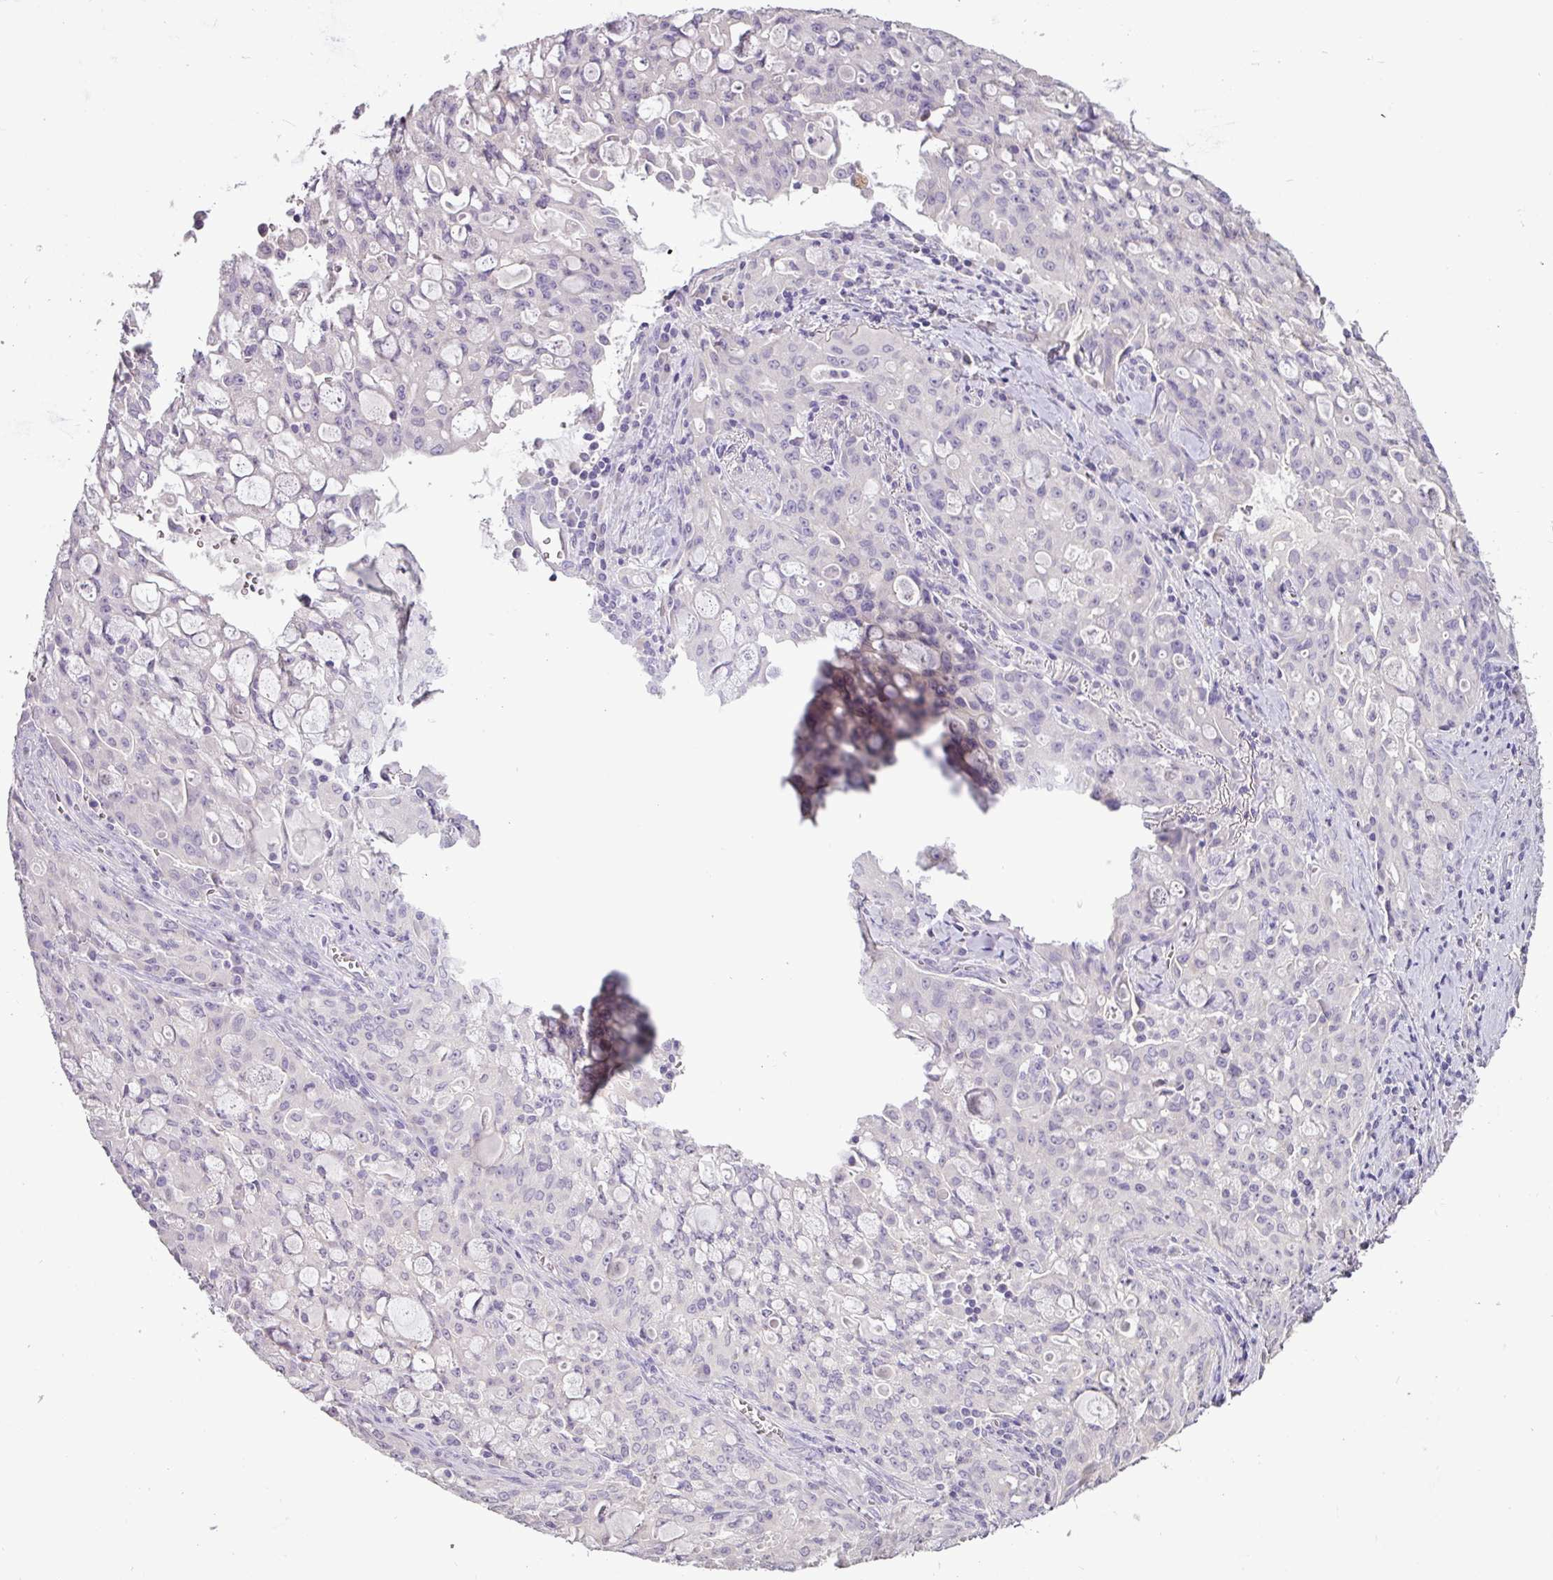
{"staining": {"intensity": "negative", "quantity": "none", "location": "none"}, "tissue": "lung cancer", "cell_type": "Tumor cells", "image_type": "cancer", "snomed": [{"axis": "morphology", "description": "Adenocarcinoma, NOS"}, {"axis": "topography", "description": "Lung"}], "caption": "Tumor cells are negative for protein expression in human lung cancer (adenocarcinoma). (IHC, brightfield microscopy, high magnification).", "gene": "BRINP2", "patient": {"sex": "female", "age": 44}}